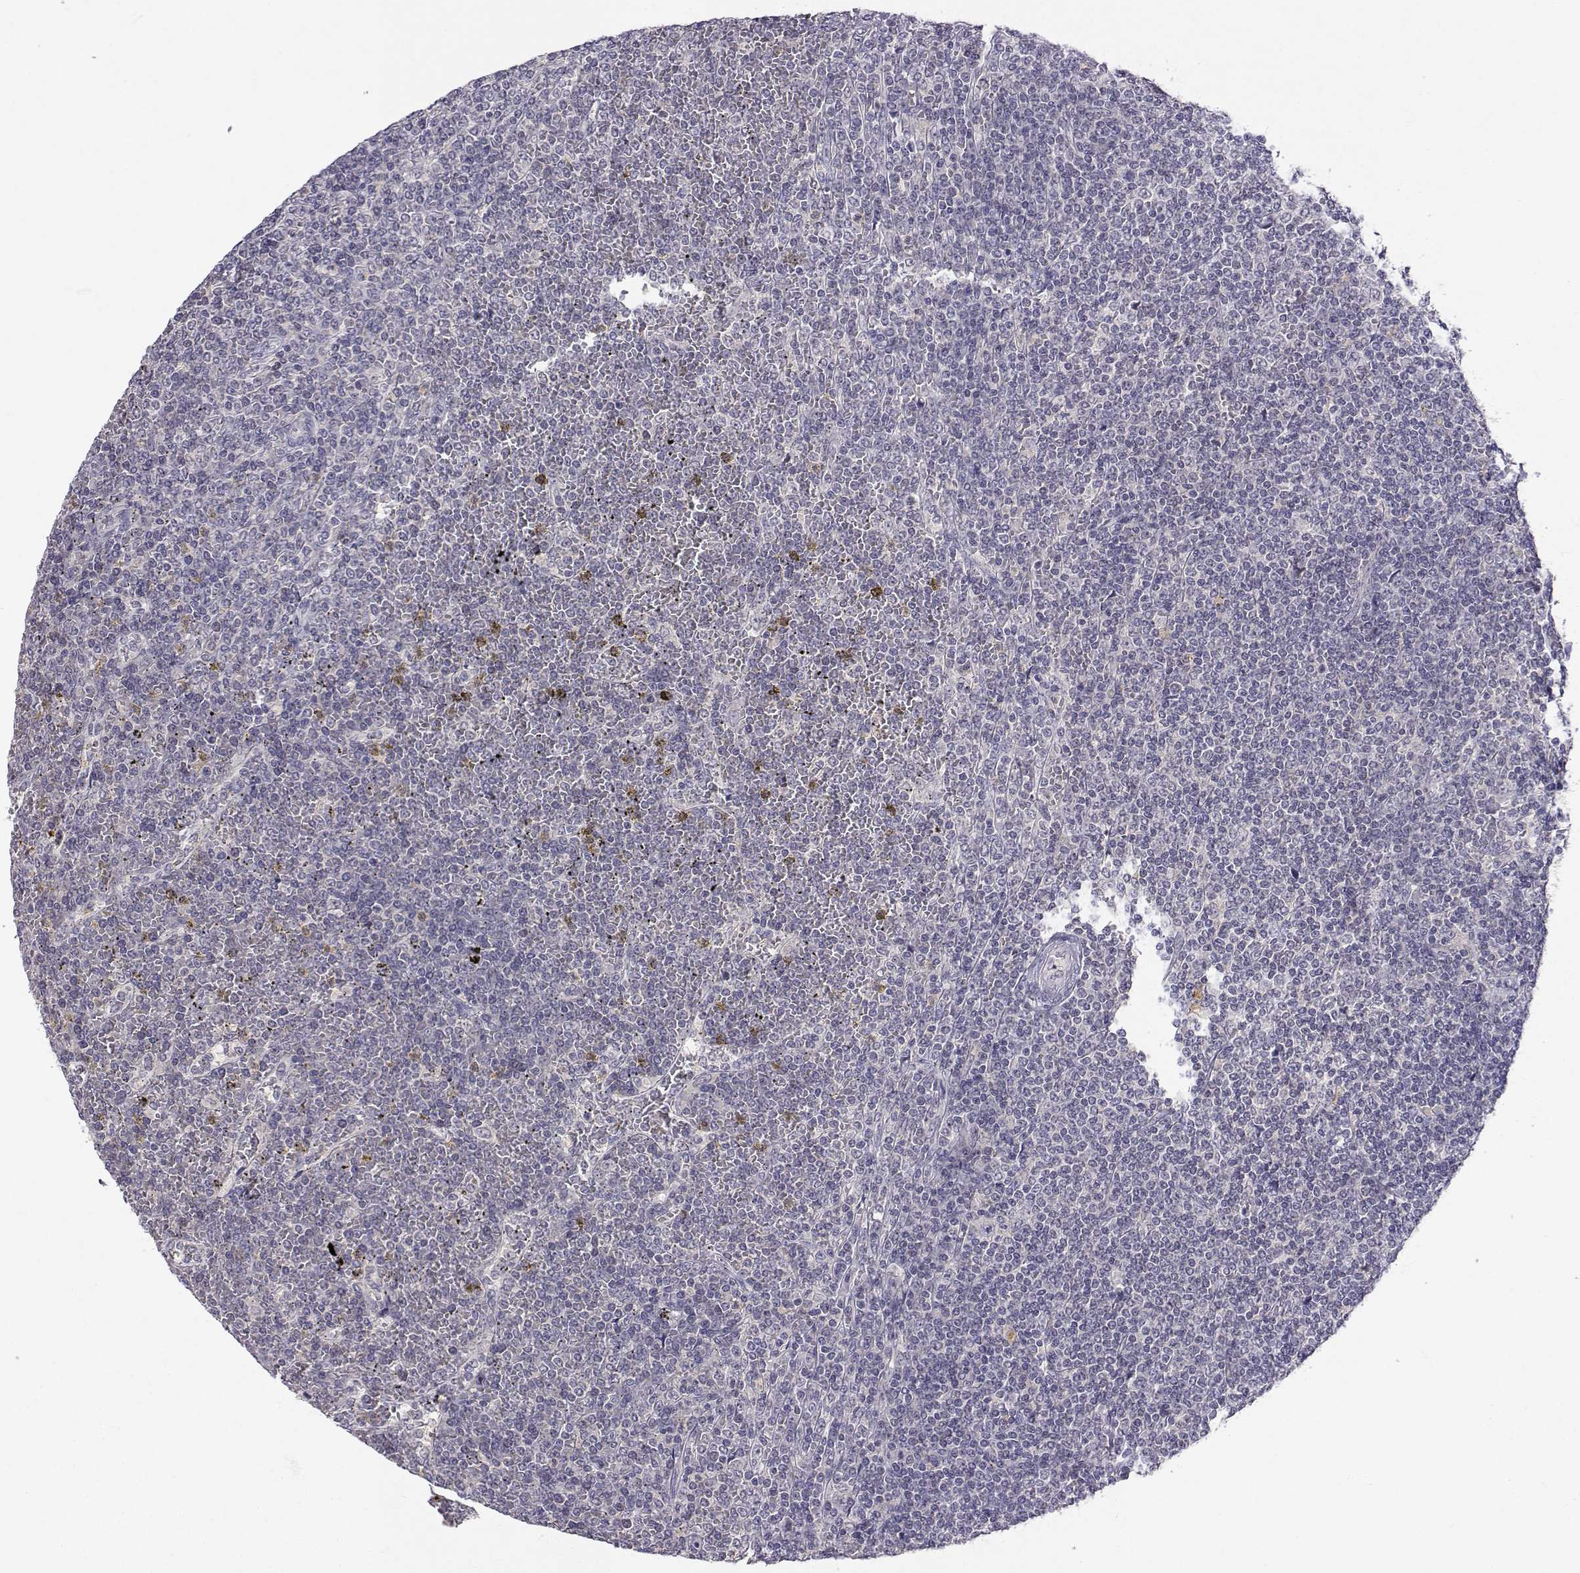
{"staining": {"intensity": "negative", "quantity": "none", "location": "none"}, "tissue": "lymphoma", "cell_type": "Tumor cells", "image_type": "cancer", "snomed": [{"axis": "morphology", "description": "Malignant lymphoma, non-Hodgkin's type, Low grade"}, {"axis": "topography", "description": "Spleen"}], "caption": "Immunohistochemistry histopathology image of neoplastic tissue: lymphoma stained with DAB shows no significant protein expression in tumor cells. Brightfield microscopy of IHC stained with DAB (3,3'-diaminobenzidine) (brown) and hematoxylin (blue), captured at high magnification.", "gene": "SLC6A3", "patient": {"sex": "female", "age": 19}}